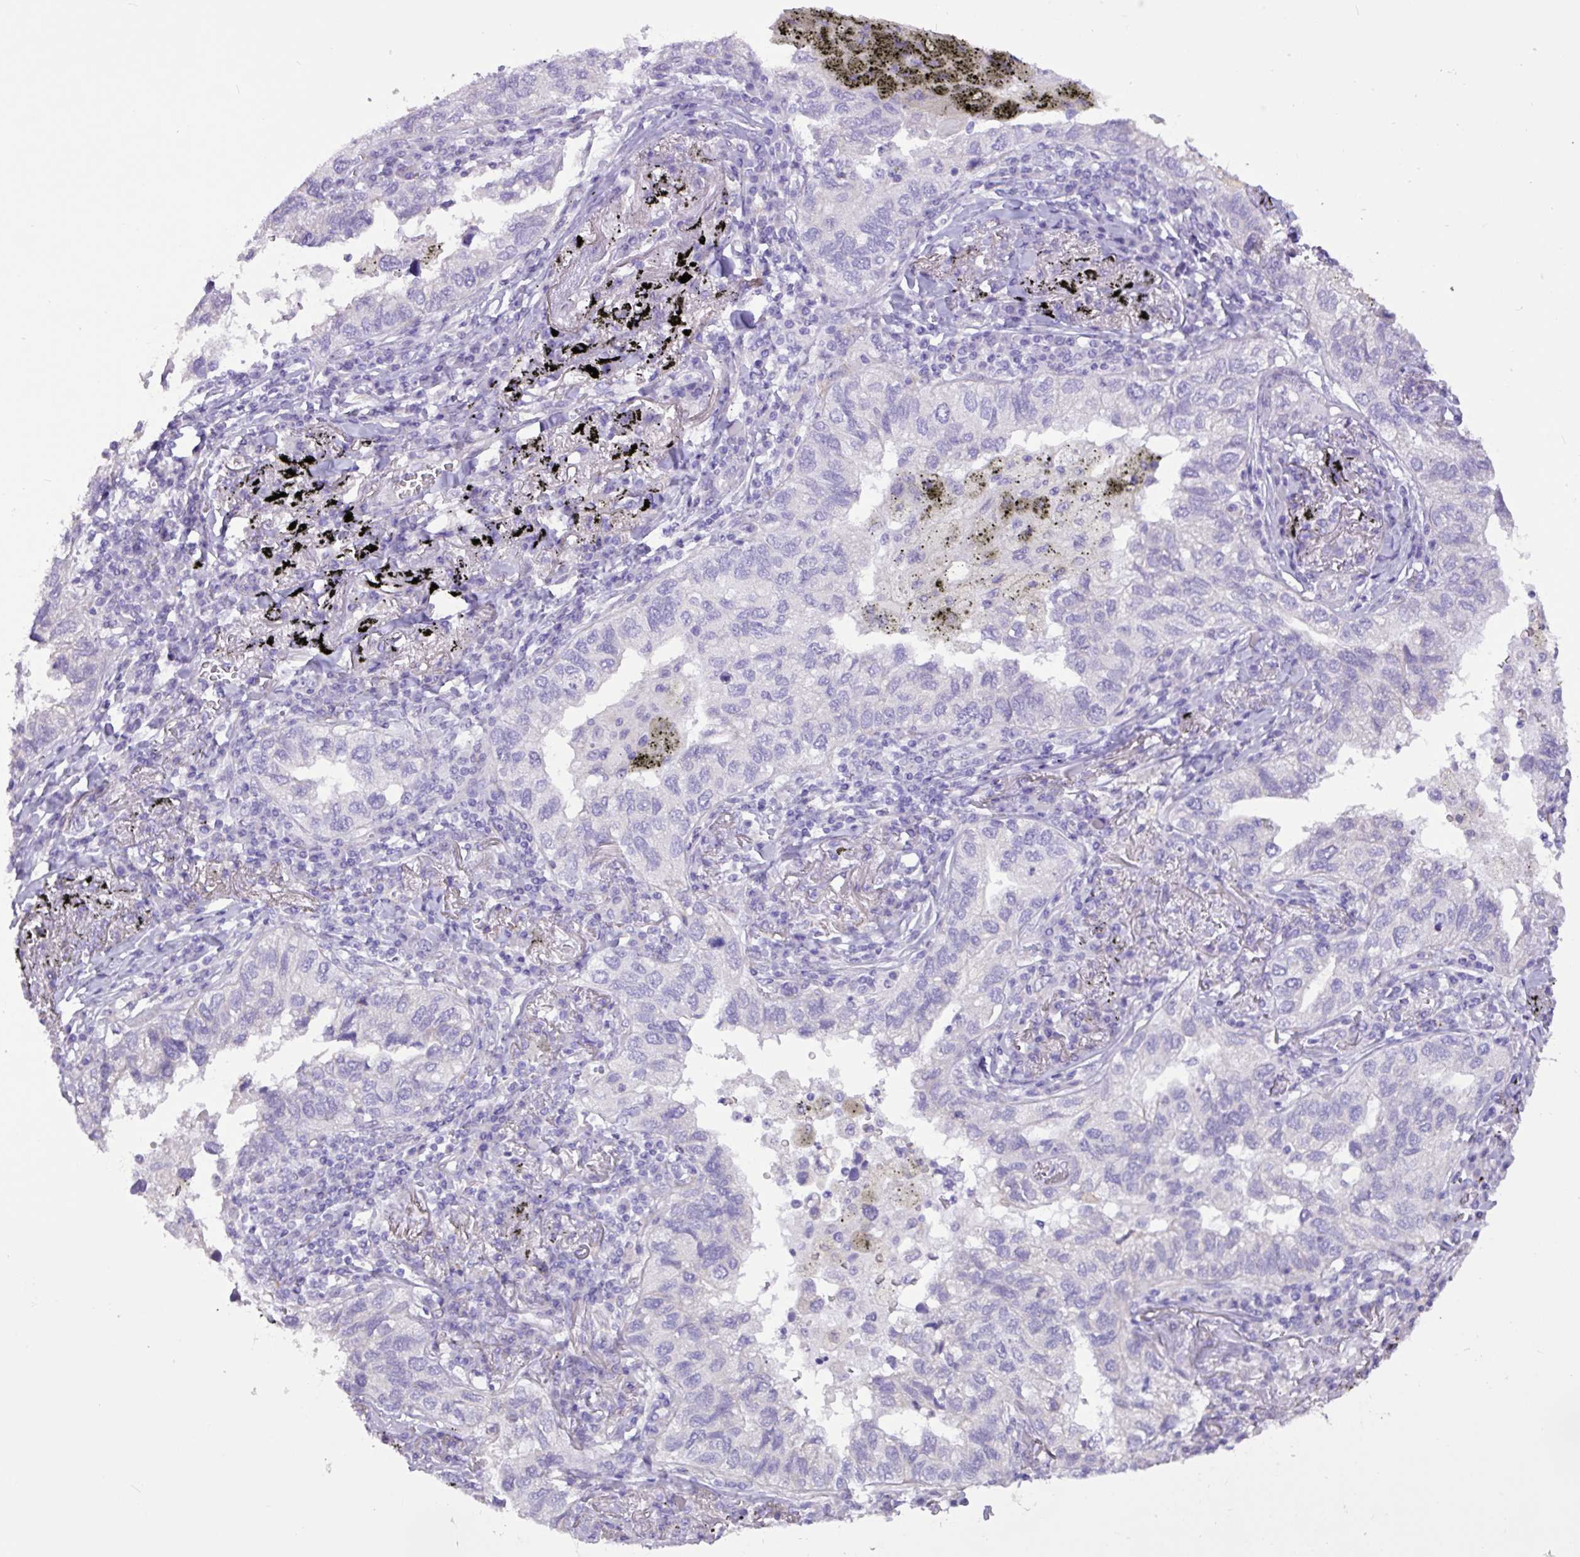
{"staining": {"intensity": "negative", "quantity": "none", "location": "none"}, "tissue": "lung cancer", "cell_type": "Tumor cells", "image_type": "cancer", "snomed": [{"axis": "morphology", "description": "Adenocarcinoma, NOS"}, {"axis": "topography", "description": "Lung"}], "caption": "DAB (3,3'-diaminobenzidine) immunohistochemical staining of human adenocarcinoma (lung) displays no significant staining in tumor cells.", "gene": "SLC38A1", "patient": {"sex": "male", "age": 65}}